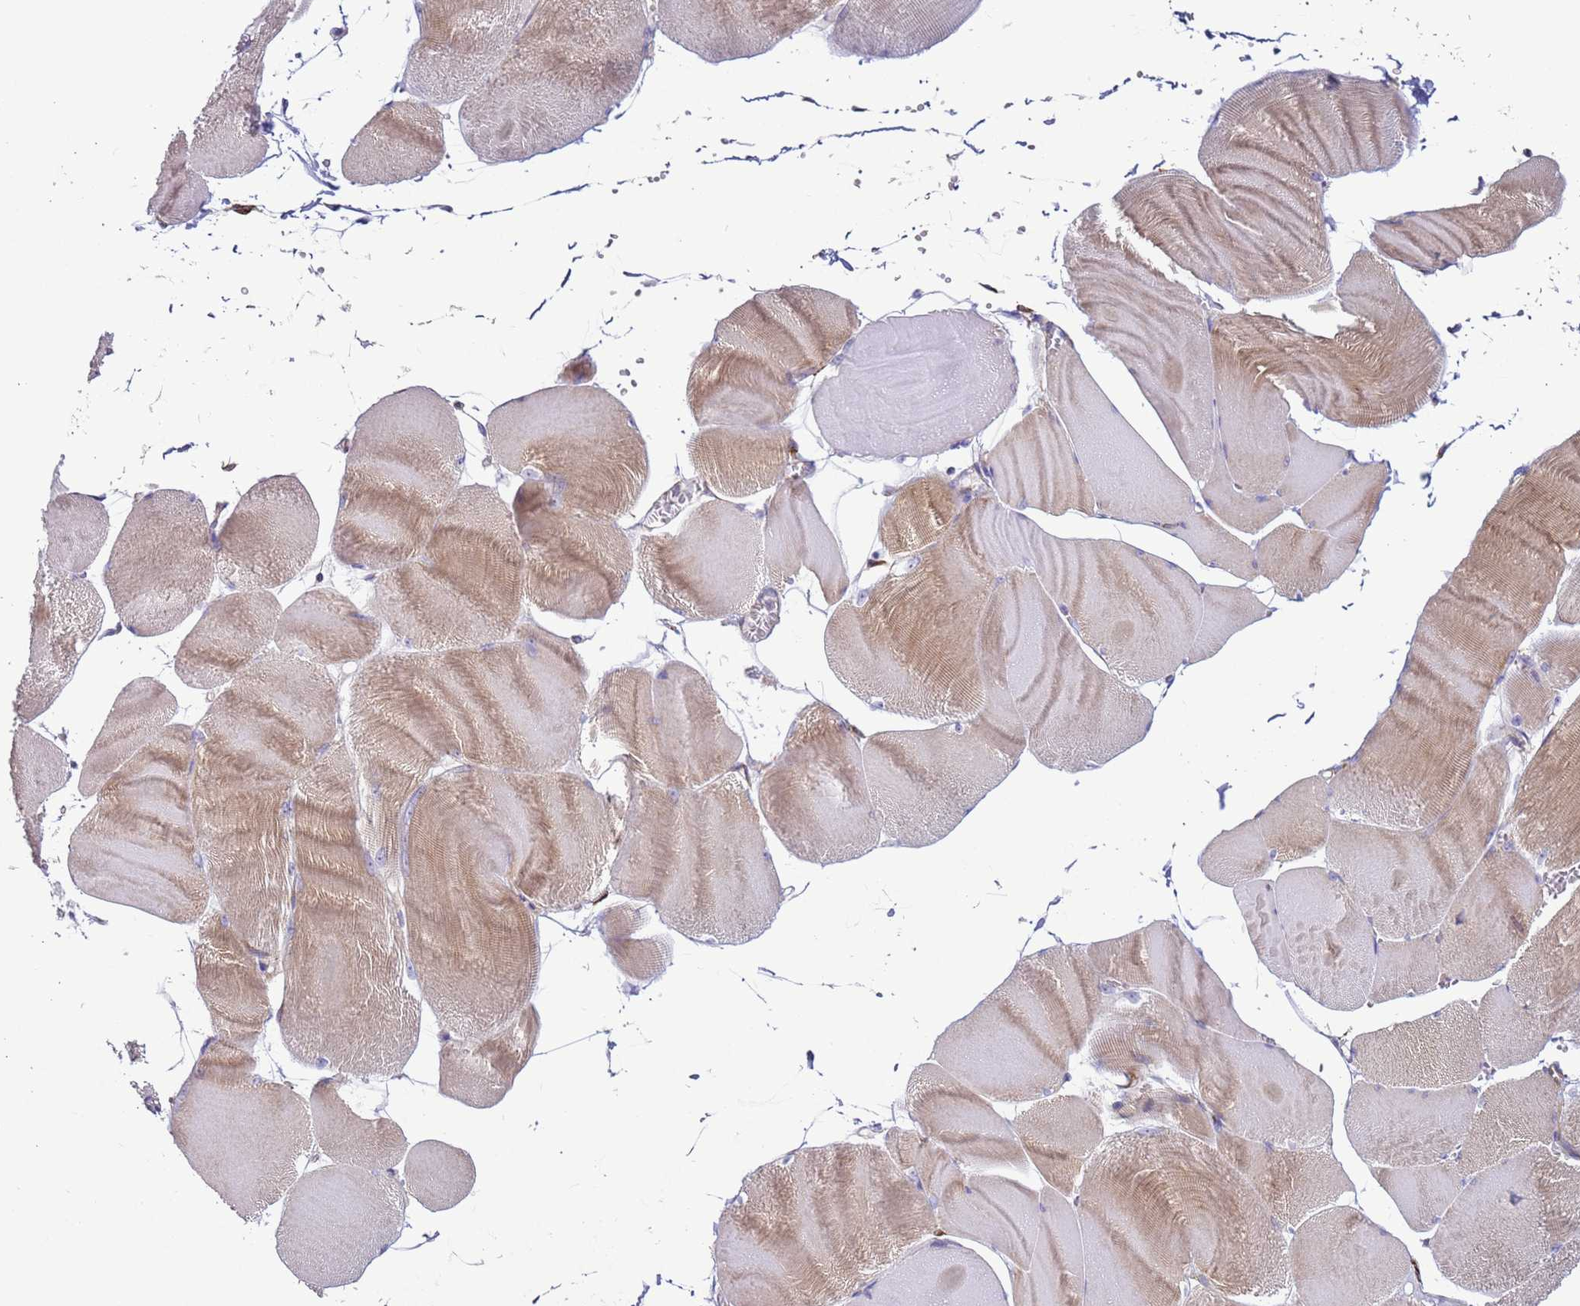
{"staining": {"intensity": "moderate", "quantity": "25%-75%", "location": "cytoplasmic/membranous"}, "tissue": "skeletal muscle", "cell_type": "Myocytes", "image_type": "normal", "snomed": [{"axis": "morphology", "description": "Normal tissue, NOS"}, {"axis": "morphology", "description": "Basal cell carcinoma"}, {"axis": "topography", "description": "Skeletal muscle"}], "caption": "Normal skeletal muscle was stained to show a protein in brown. There is medium levels of moderate cytoplasmic/membranous expression in about 25%-75% of myocytes. The staining is performed using DAB brown chromogen to label protein expression. The nuclei are counter-stained blue using hematoxylin.", "gene": "HEATR1", "patient": {"sex": "female", "age": 64}}